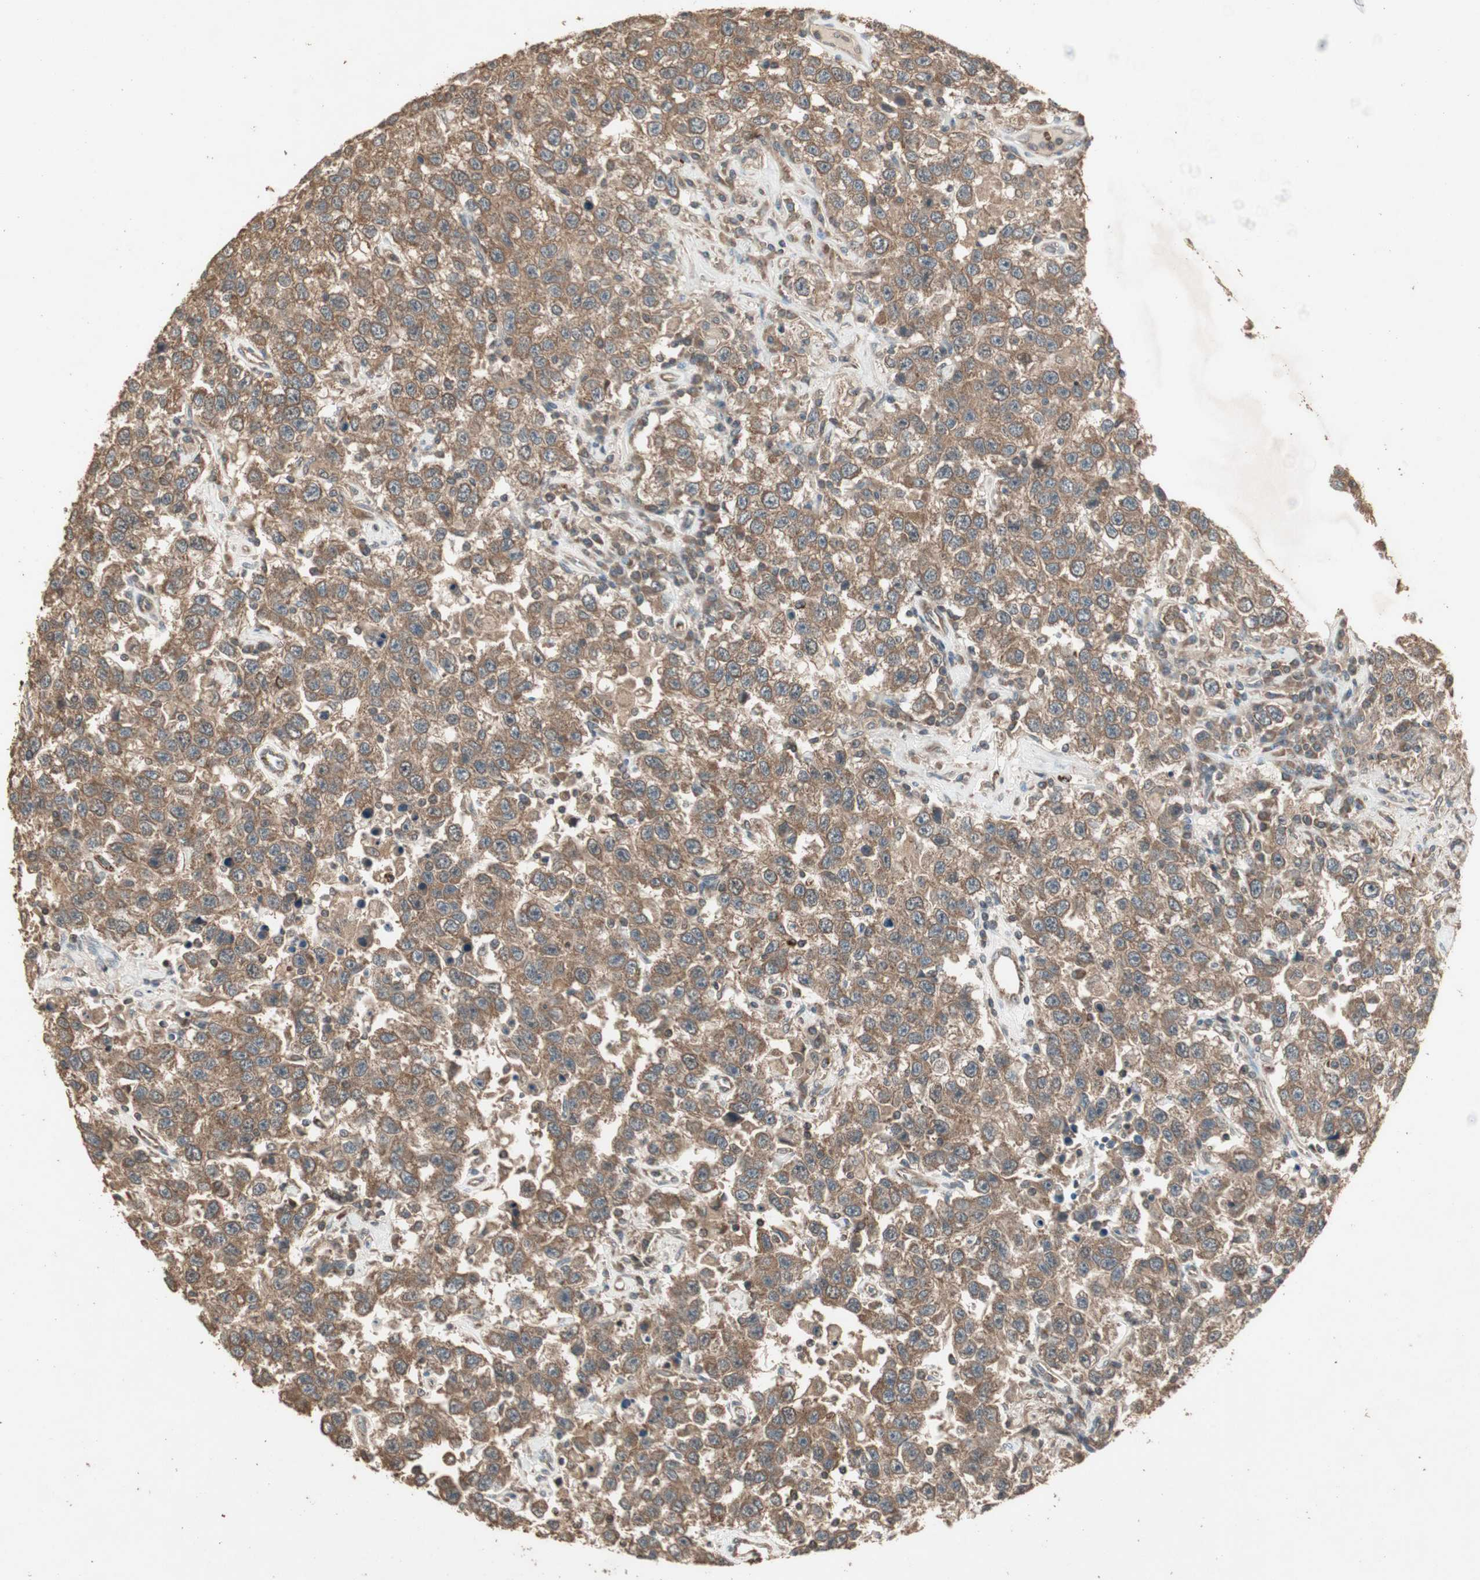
{"staining": {"intensity": "moderate", "quantity": ">75%", "location": "cytoplasmic/membranous"}, "tissue": "testis cancer", "cell_type": "Tumor cells", "image_type": "cancer", "snomed": [{"axis": "morphology", "description": "Seminoma, NOS"}, {"axis": "topography", "description": "Testis"}], "caption": "Human testis seminoma stained for a protein (brown) displays moderate cytoplasmic/membranous positive staining in about >75% of tumor cells.", "gene": "UBAC1", "patient": {"sex": "male", "age": 41}}